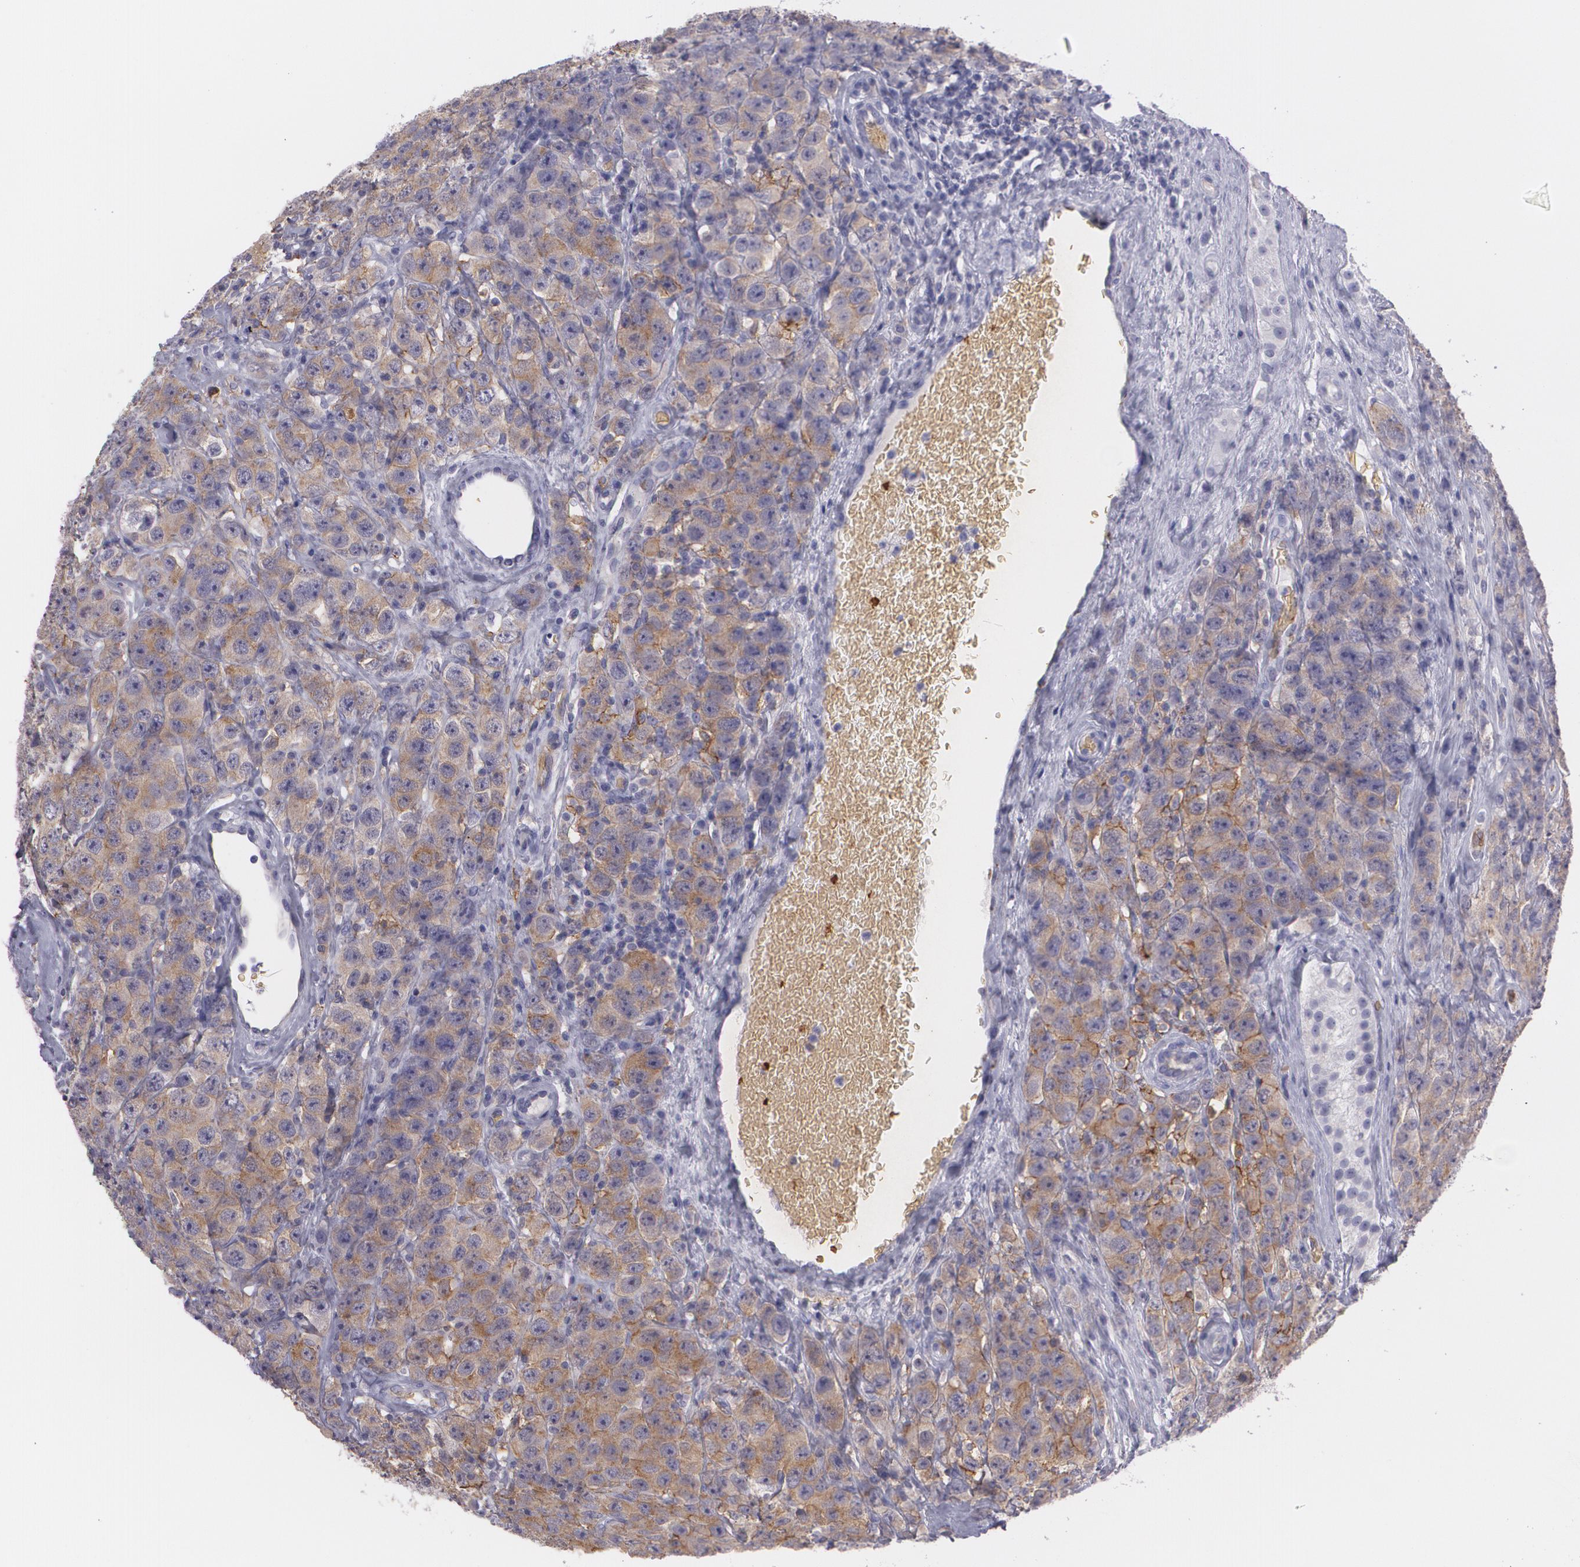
{"staining": {"intensity": "moderate", "quantity": ">75%", "location": "cytoplasmic/membranous"}, "tissue": "testis cancer", "cell_type": "Tumor cells", "image_type": "cancer", "snomed": [{"axis": "morphology", "description": "Seminoma, NOS"}, {"axis": "topography", "description": "Testis"}], "caption": "The photomicrograph shows a brown stain indicating the presence of a protein in the cytoplasmic/membranous of tumor cells in testis seminoma. The staining is performed using DAB brown chromogen to label protein expression. The nuclei are counter-stained blue using hematoxylin.", "gene": "ACE", "patient": {"sex": "male", "age": 52}}